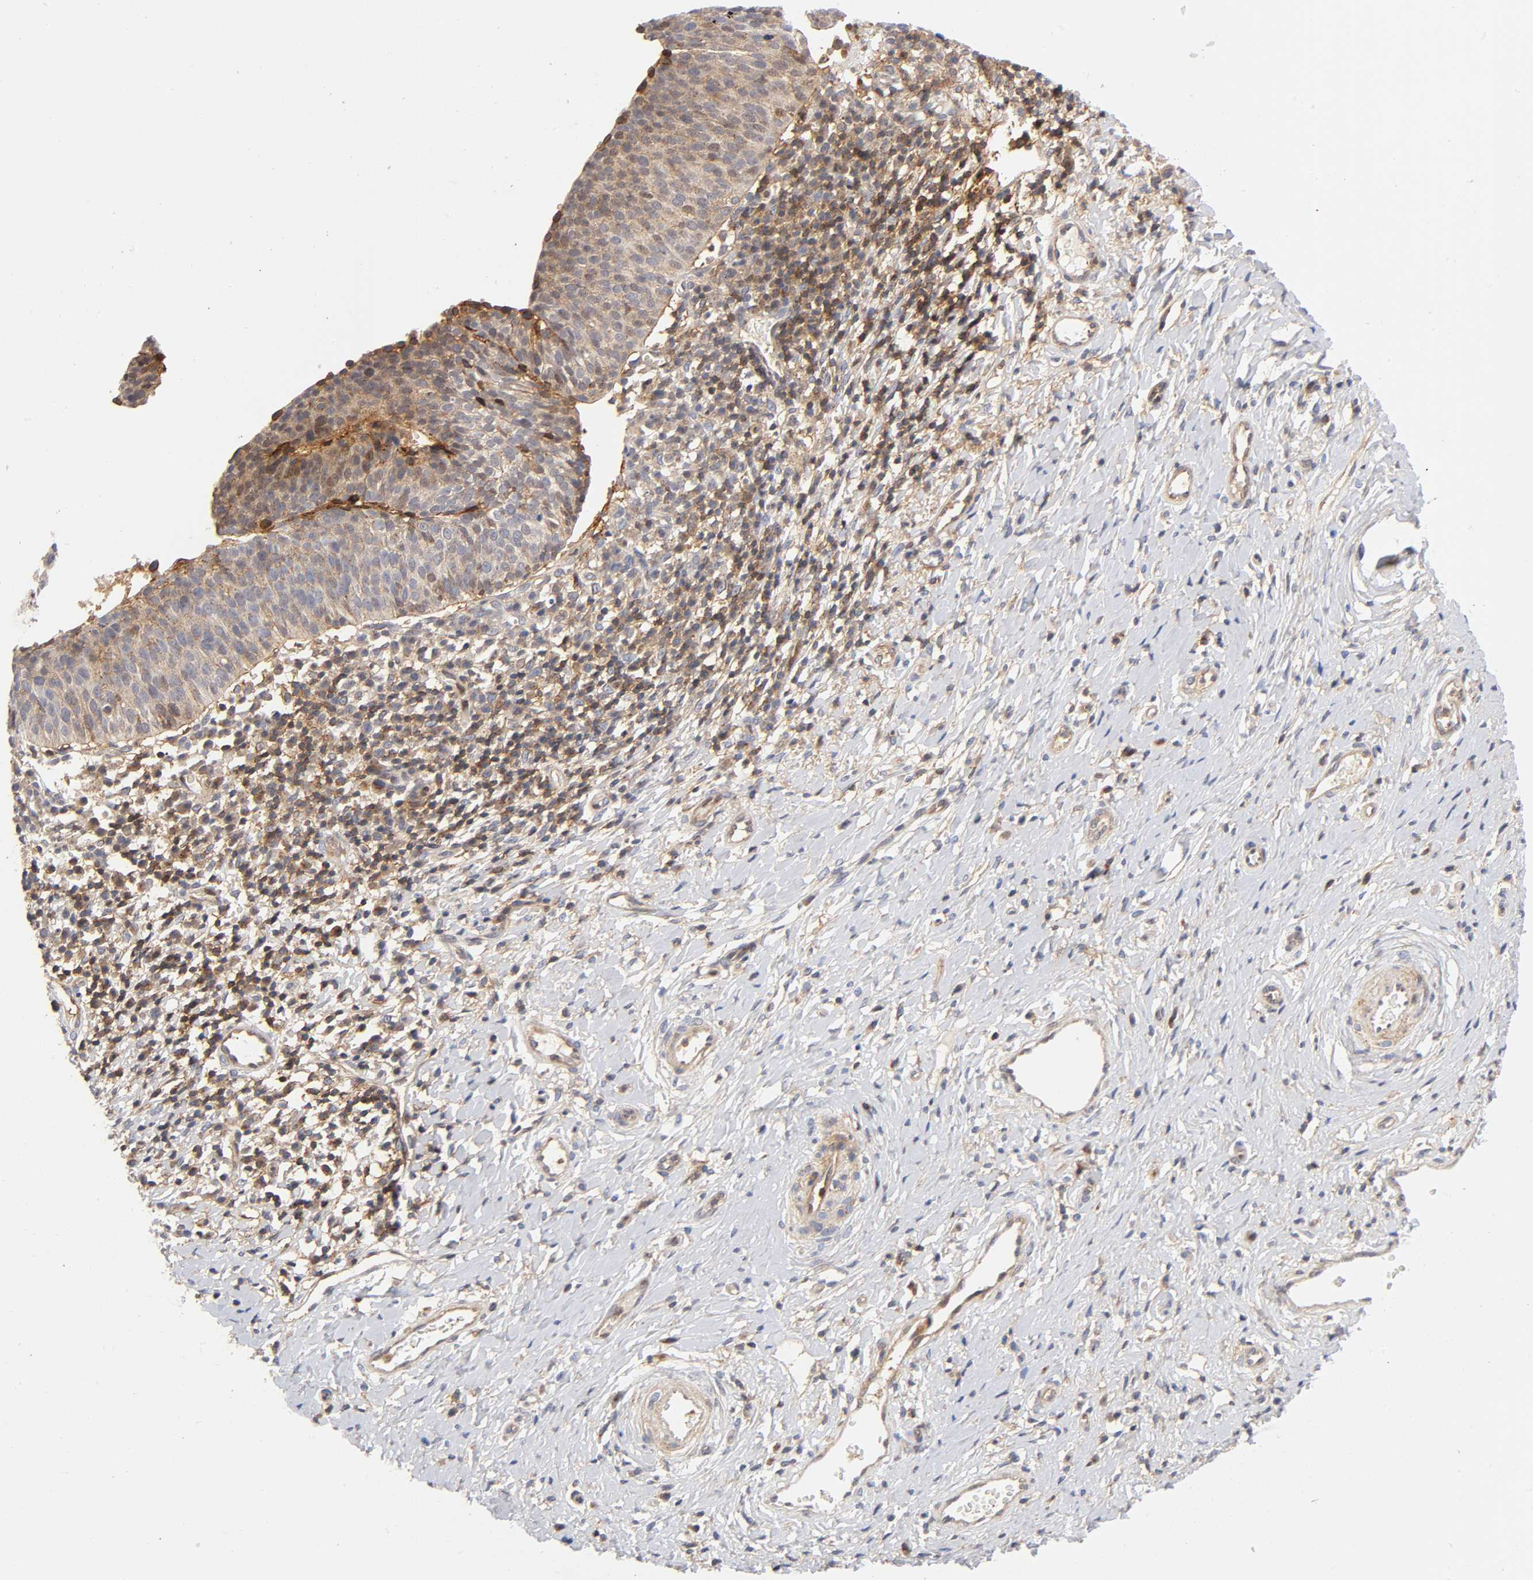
{"staining": {"intensity": "moderate", "quantity": "25%-75%", "location": "cytoplasmic/membranous"}, "tissue": "cervical cancer", "cell_type": "Tumor cells", "image_type": "cancer", "snomed": [{"axis": "morphology", "description": "Normal tissue, NOS"}, {"axis": "morphology", "description": "Squamous cell carcinoma, NOS"}, {"axis": "topography", "description": "Cervix"}], "caption": "Protein staining displays moderate cytoplasmic/membranous expression in approximately 25%-75% of tumor cells in squamous cell carcinoma (cervical).", "gene": "ANXA7", "patient": {"sex": "female", "age": 39}}